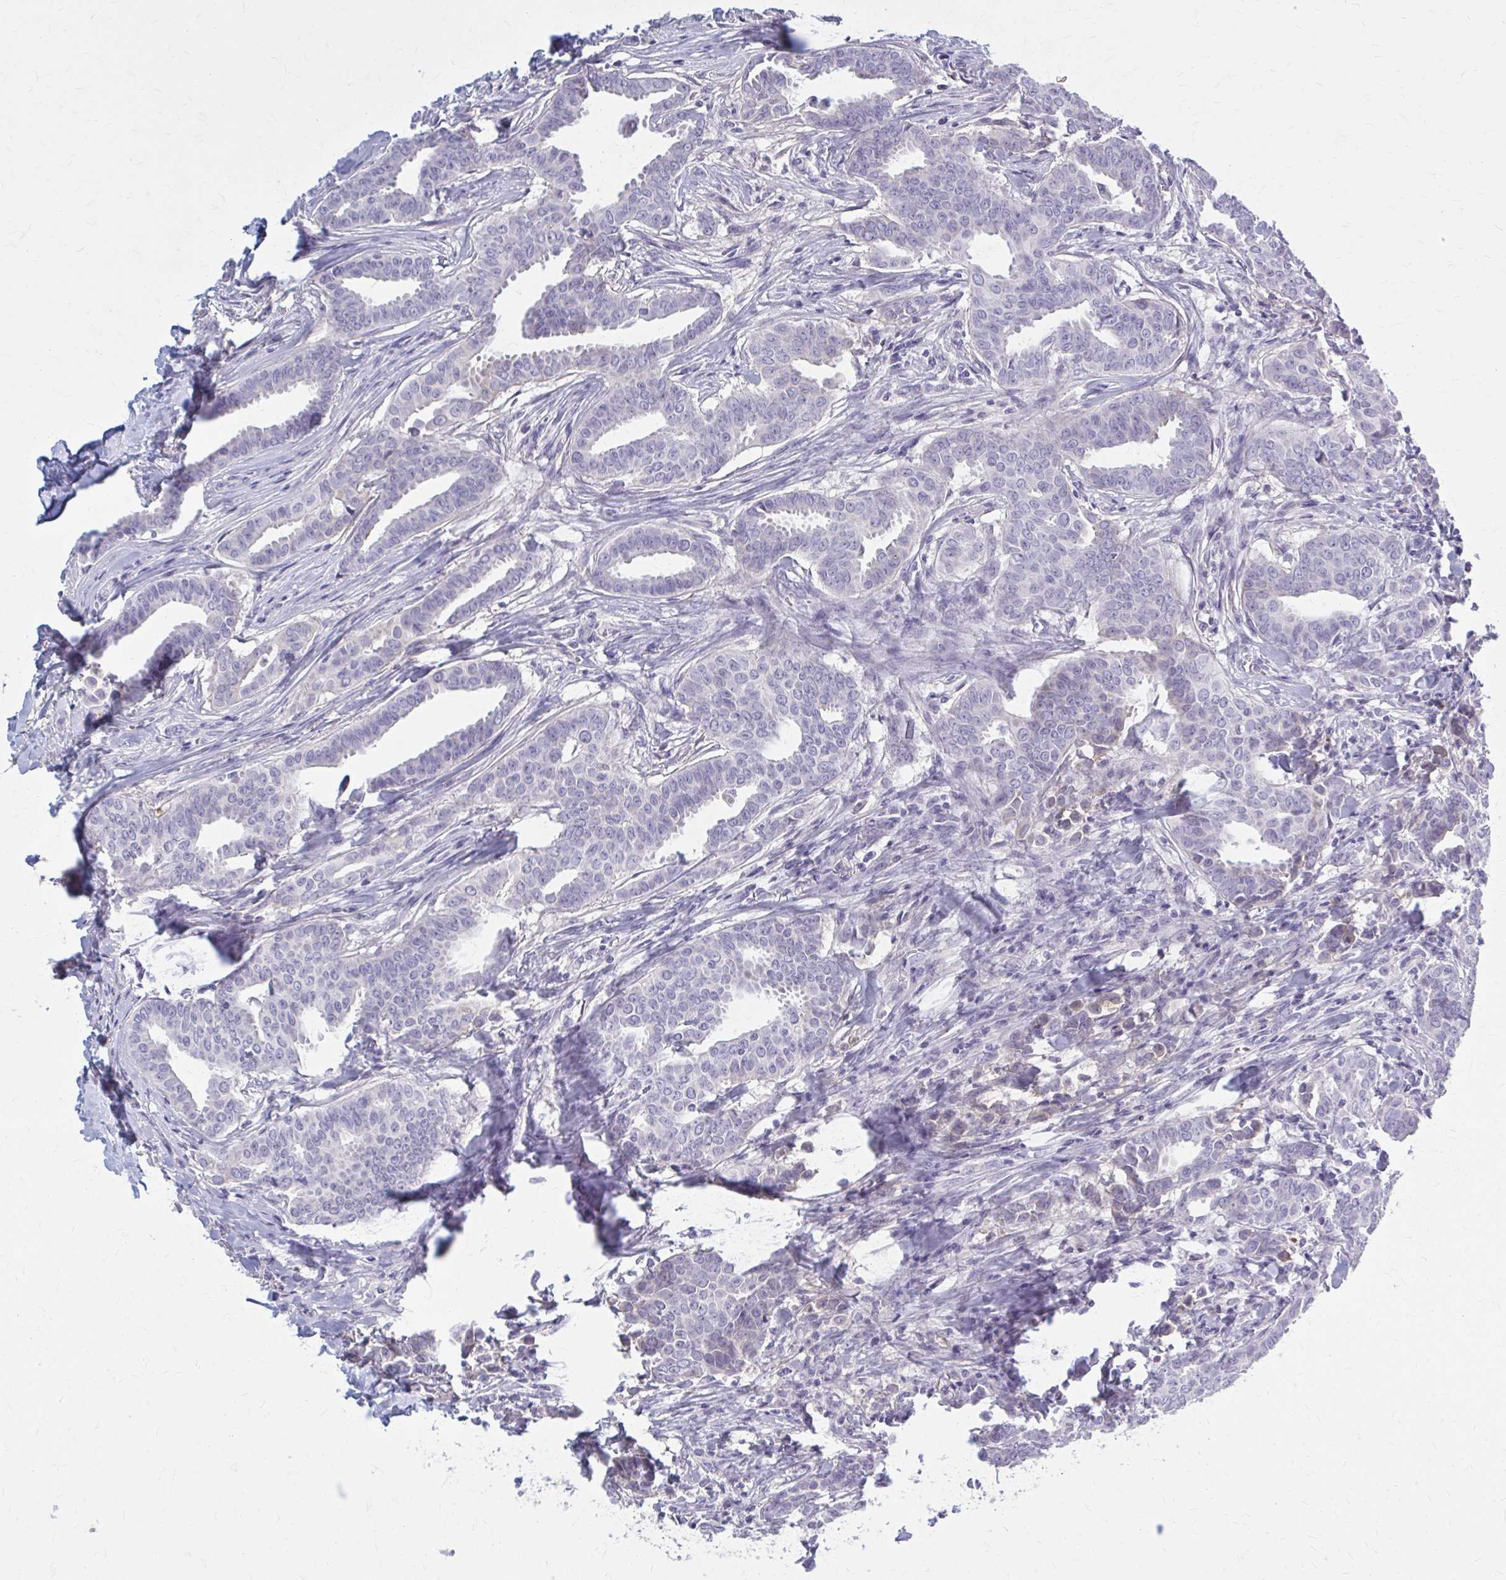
{"staining": {"intensity": "negative", "quantity": "none", "location": "none"}, "tissue": "breast cancer", "cell_type": "Tumor cells", "image_type": "cancer", "snomed": [{"axis": "morphology", "description": "Duct carcinoma"}, {"axis": "topography", "description": "Breast"}], "caption": "High magnification brightfield microscopy of breast infiltrating ductal carcinoma stained with DAB (3,3'-diaminobenzidine) (brown) and counterstained with hematoxylin (blue): tumor cells show no significant positivity. (DAB IHC visualized using brightfield microscopy, high magnification).", "gene": "SERPIND1", "patient": {"sex": "female", "age": 45}}